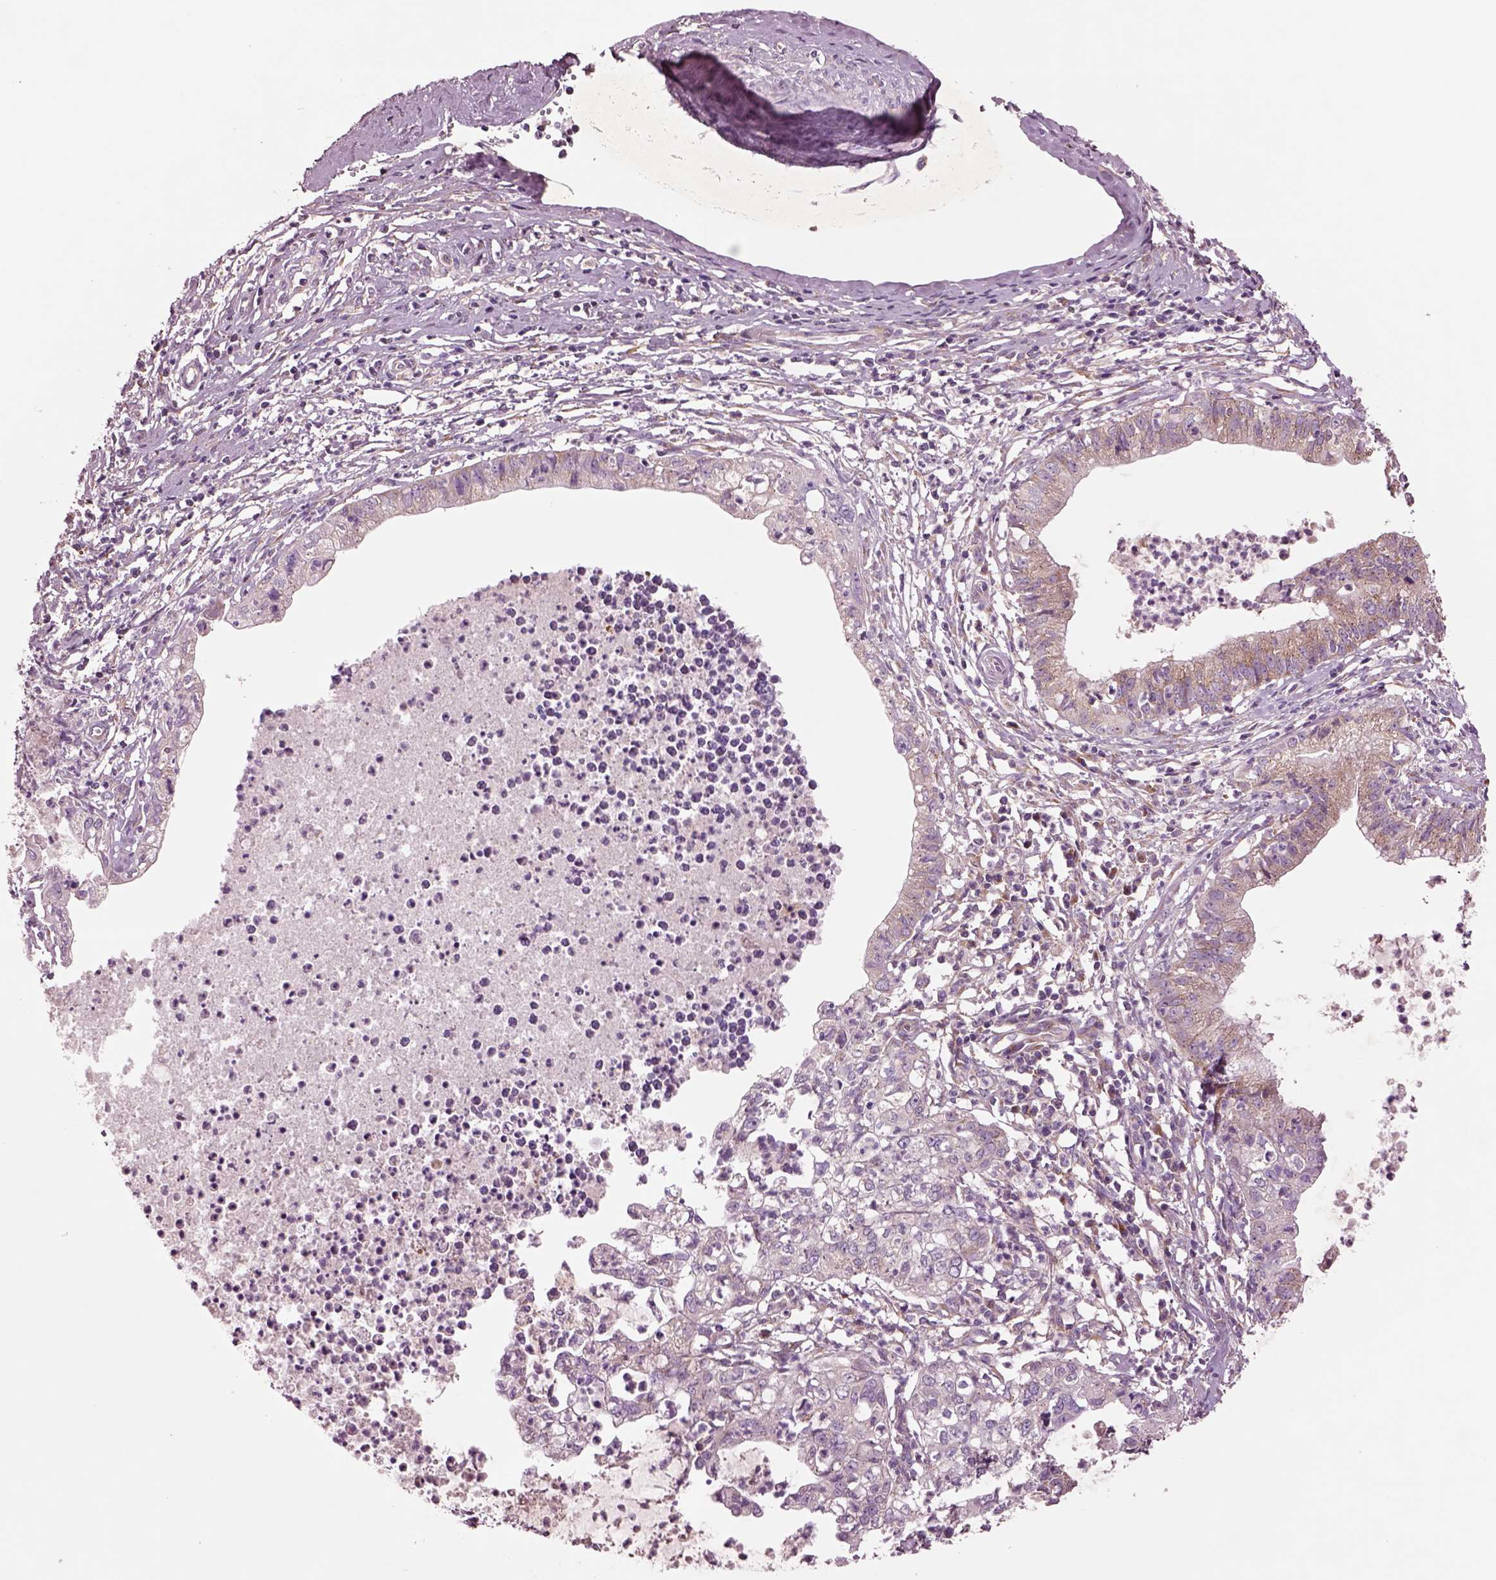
{"staining": {"intensity": "moderate", "quantity": "<25%", "location": "cytoplasmic/membranous"}, "tissue": "cervical cancer", "cell_type": "Tumor cells", "image_type": "cancer", "snomed": [{"axis": "morphology", "description": "Normal tissue, NOS"}, {"axis": "morphology", "description": "Adenocarcinoma, NOS"}, {"axis": "topography", "description": "Cervix"}], "caption": "A low amount of moderate cytoplasmic/membranous expression is present in about <25% of tumor cells in adenocarcinoma (cervical) tissue.", "gene": "SEC23A", "patient": {"sex": "female", "age": 38}}